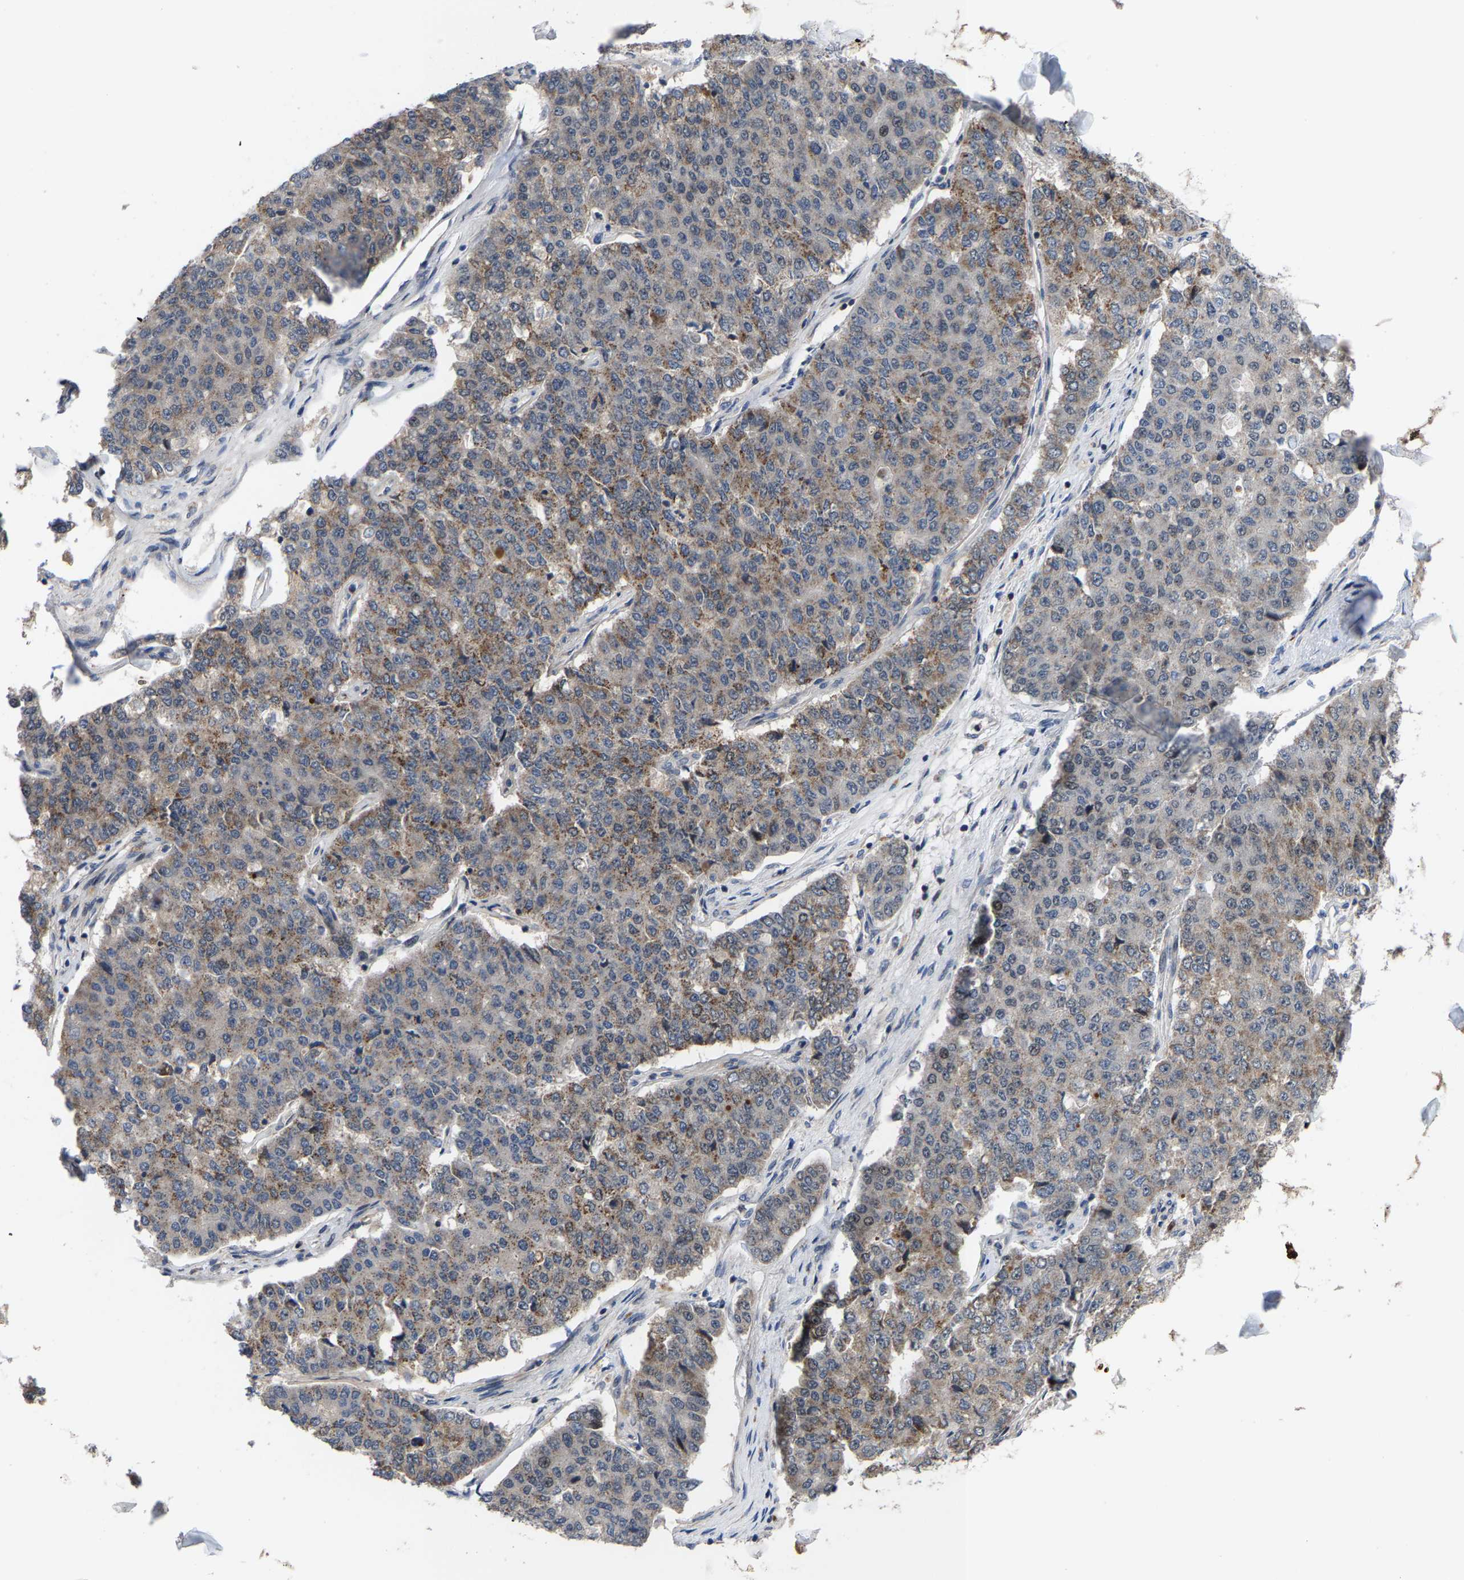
{"staining": {"intensity": "moderate", "quantity": "25%-75%", "location": "cytoplasmic/membranous"}, "tissue": "pancreatic cancer", "cell_type": "Tumor cells", "image_type": "cancer", "snomed": [{"axis": "morphology", "description": "Adenocarcinoma, NOS"}, {"axis": "topography", "description": "Pancreas"}], "caption": "Immunohistochemistry staining of pancreatic cancer, which exhibits medium levels of moderate cytoplasmic/membranous staining in approximately 25%-75% of tumor cells indicating moderate cytoplasmic/membranous protein staining. The staining was performed using DAB (brown) for protein detection and nuclei were counterstained in hematoxylin (blue).", "gene": "TDRKH", "patient": {"sex": "male", "age": 50}}